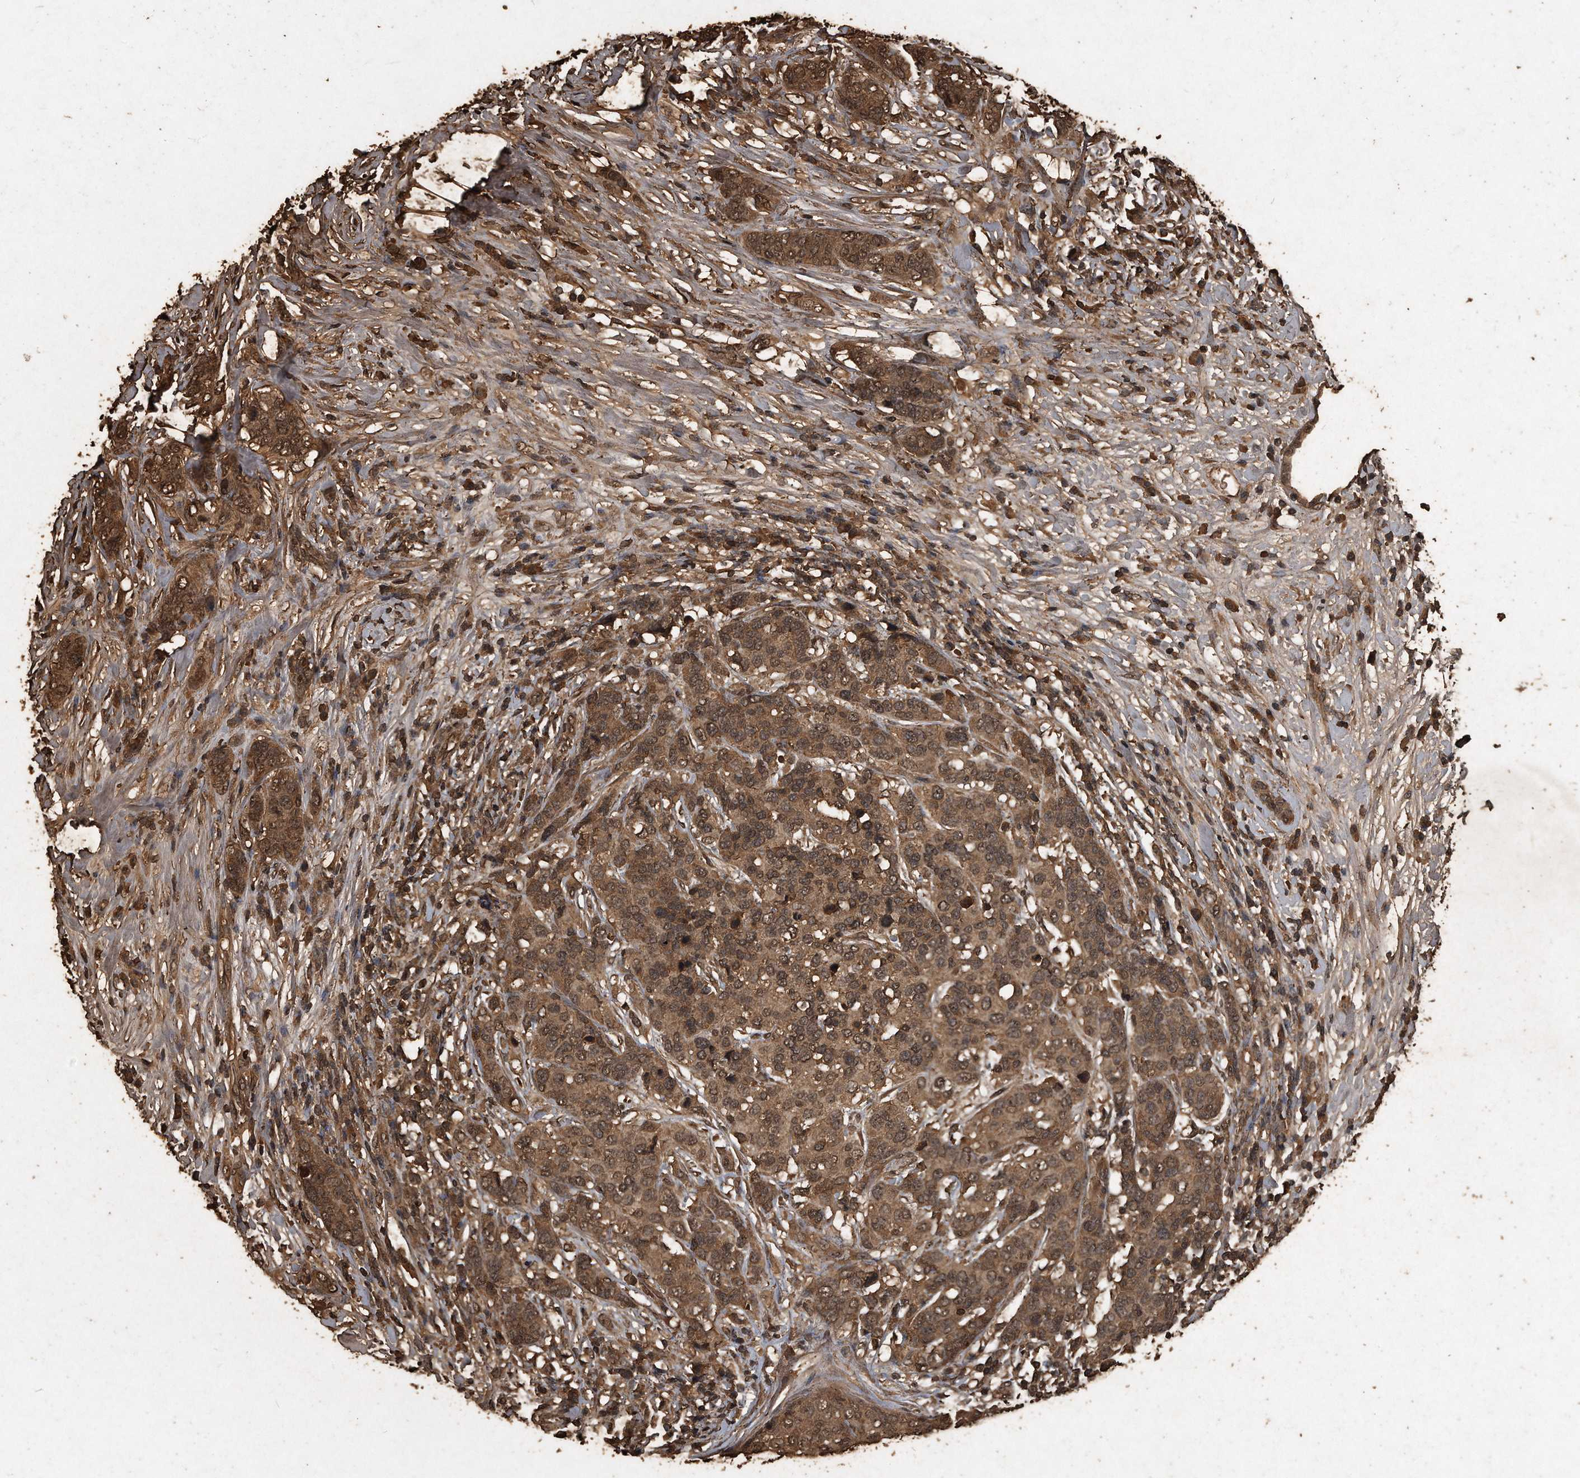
{"staining": {"intensity": "moderate", "quantity": ">75%", "location": "cytoplasmic/membranous,nuclear"}, "tissue": "breast cancer", "cell_type": "Tumor cells", "image_type": "cancer", "snomed": [{"axis": "morphology", "description": "Lobular carcinoma"}, {"axis": "topography", "description": "Breast"}], "caption": "A photomicrograph showing moderate cytoplasmic/membranous and nuclear positivity in about >75% of tumor cells in lobular carcinoma (breast), as visualized by brown immunohistochemical staining.", "gene": "CFLAR", "patient": {"sex": "female", "age": 59}}